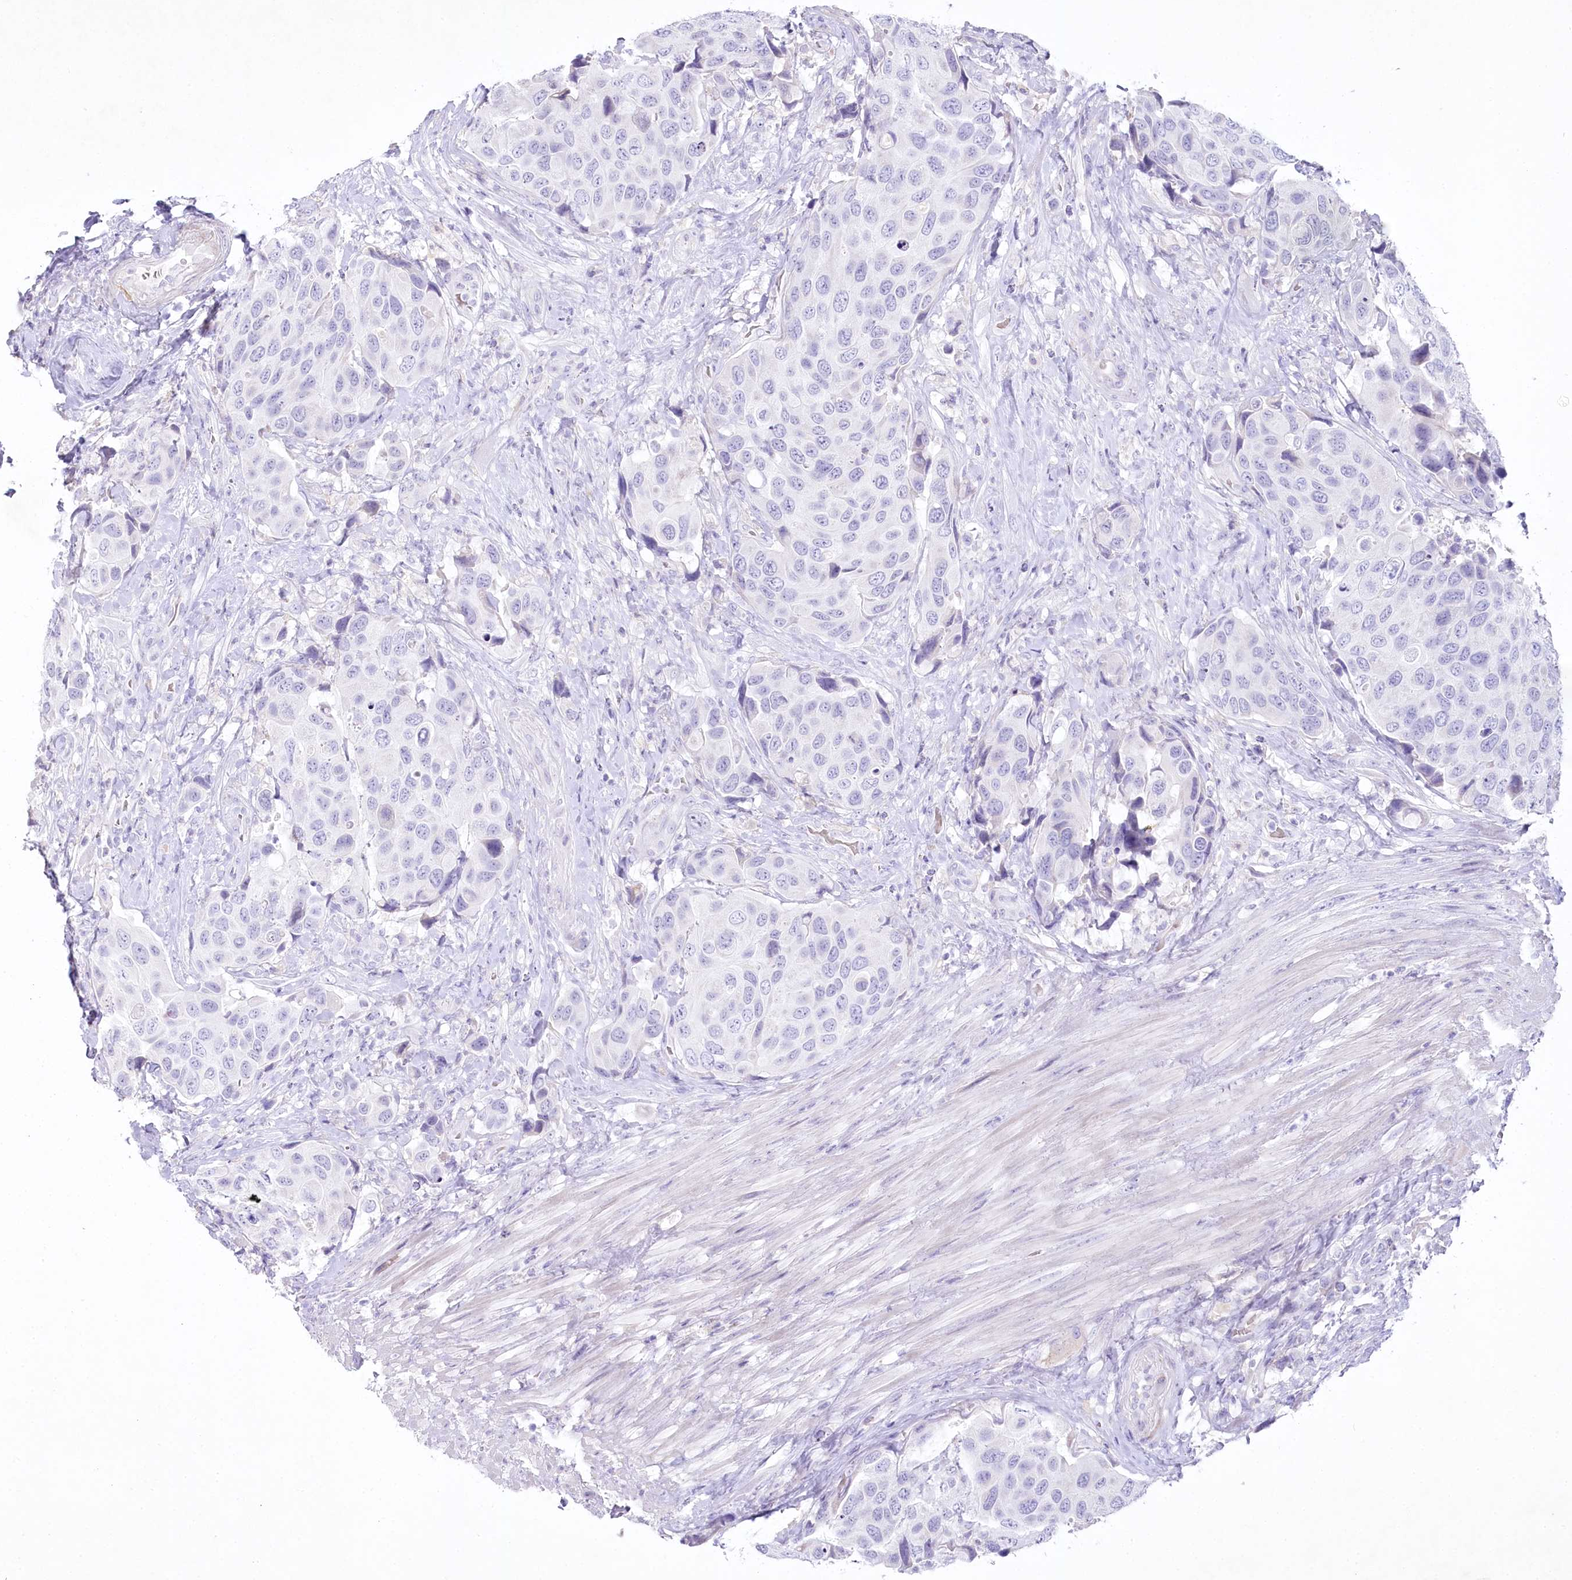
{"staining": {"intensity": "negative", "quantity": "none", "location": "none"}, "tissue": "urothelial cancer", "cell_type": "Tumor cells", "image_type": "cancer", "snomed": [{"axis": "morphology", "description": "Urothelial carcinoma, High grade"}, {"axis": "topography", "description": "Urinary bladder"}], "caption": "An immunohistochemistry micrograph of high-grade urothelial carcinoma is shown. There is no staining in tumor cells of high-grade urothelial carcinoma.", "gene": "MYOZ1", "patient": {"sex": "male", "age": 74}}